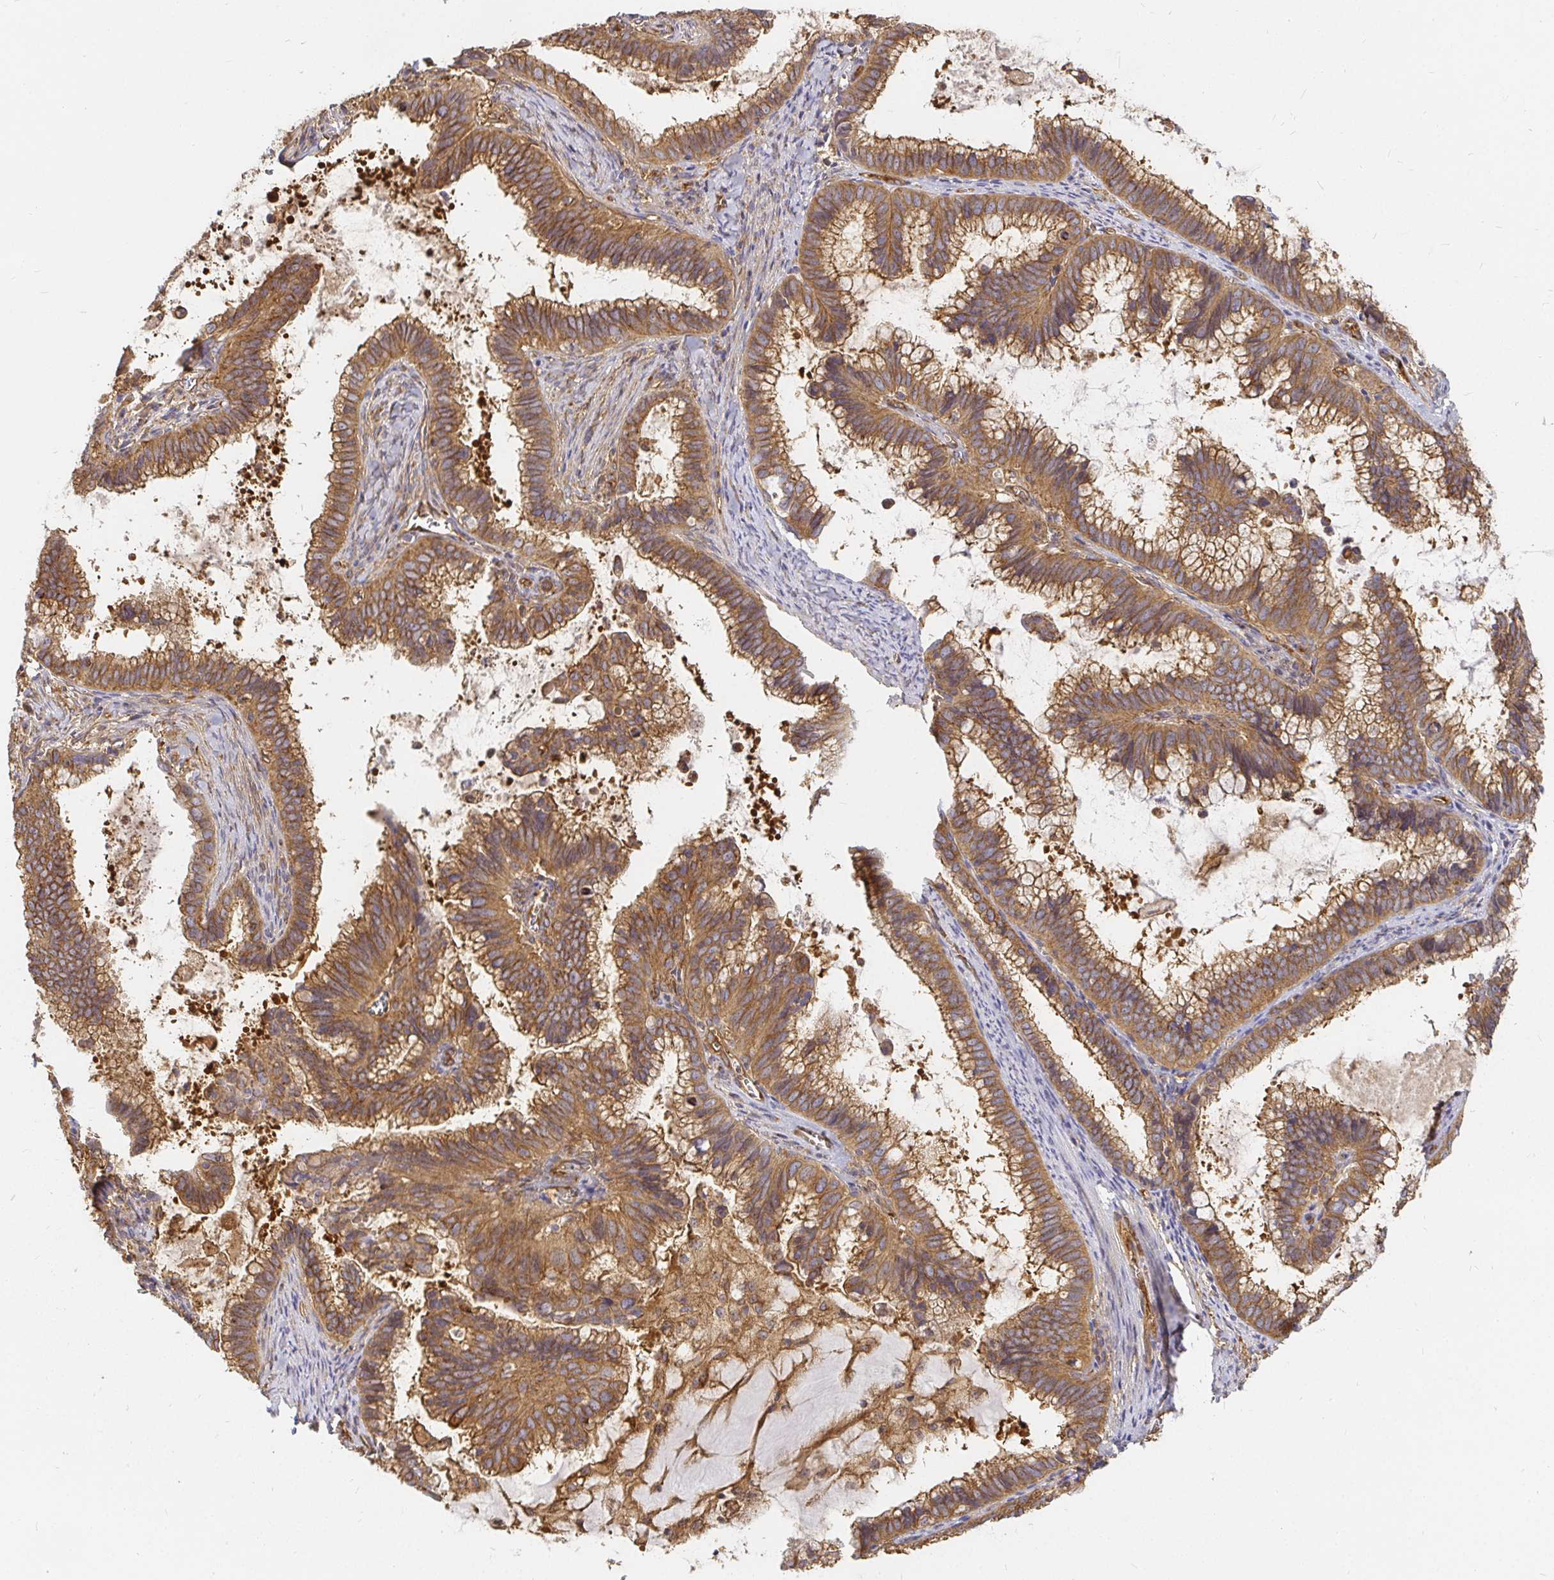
{"staining": {"intensity": "strong", "quantity": ">75%", "location": "cytoplasmic/membranous"}, "tissue": "cervical cancer", "cell_type": "Tumor cells", "image_type": "cancer", "snomed": [{"axis": "morphology", "description": "Adenocarcinoma, NOS"}, {"axis": "topography", "description": "Cervix"}], "caption": "Human cervical adenocarcinoma stained with a protein marker reveals strong staining in tumor cells.", "gene": "KIF5B", "patient": {"sex": "female", "age": 61}}